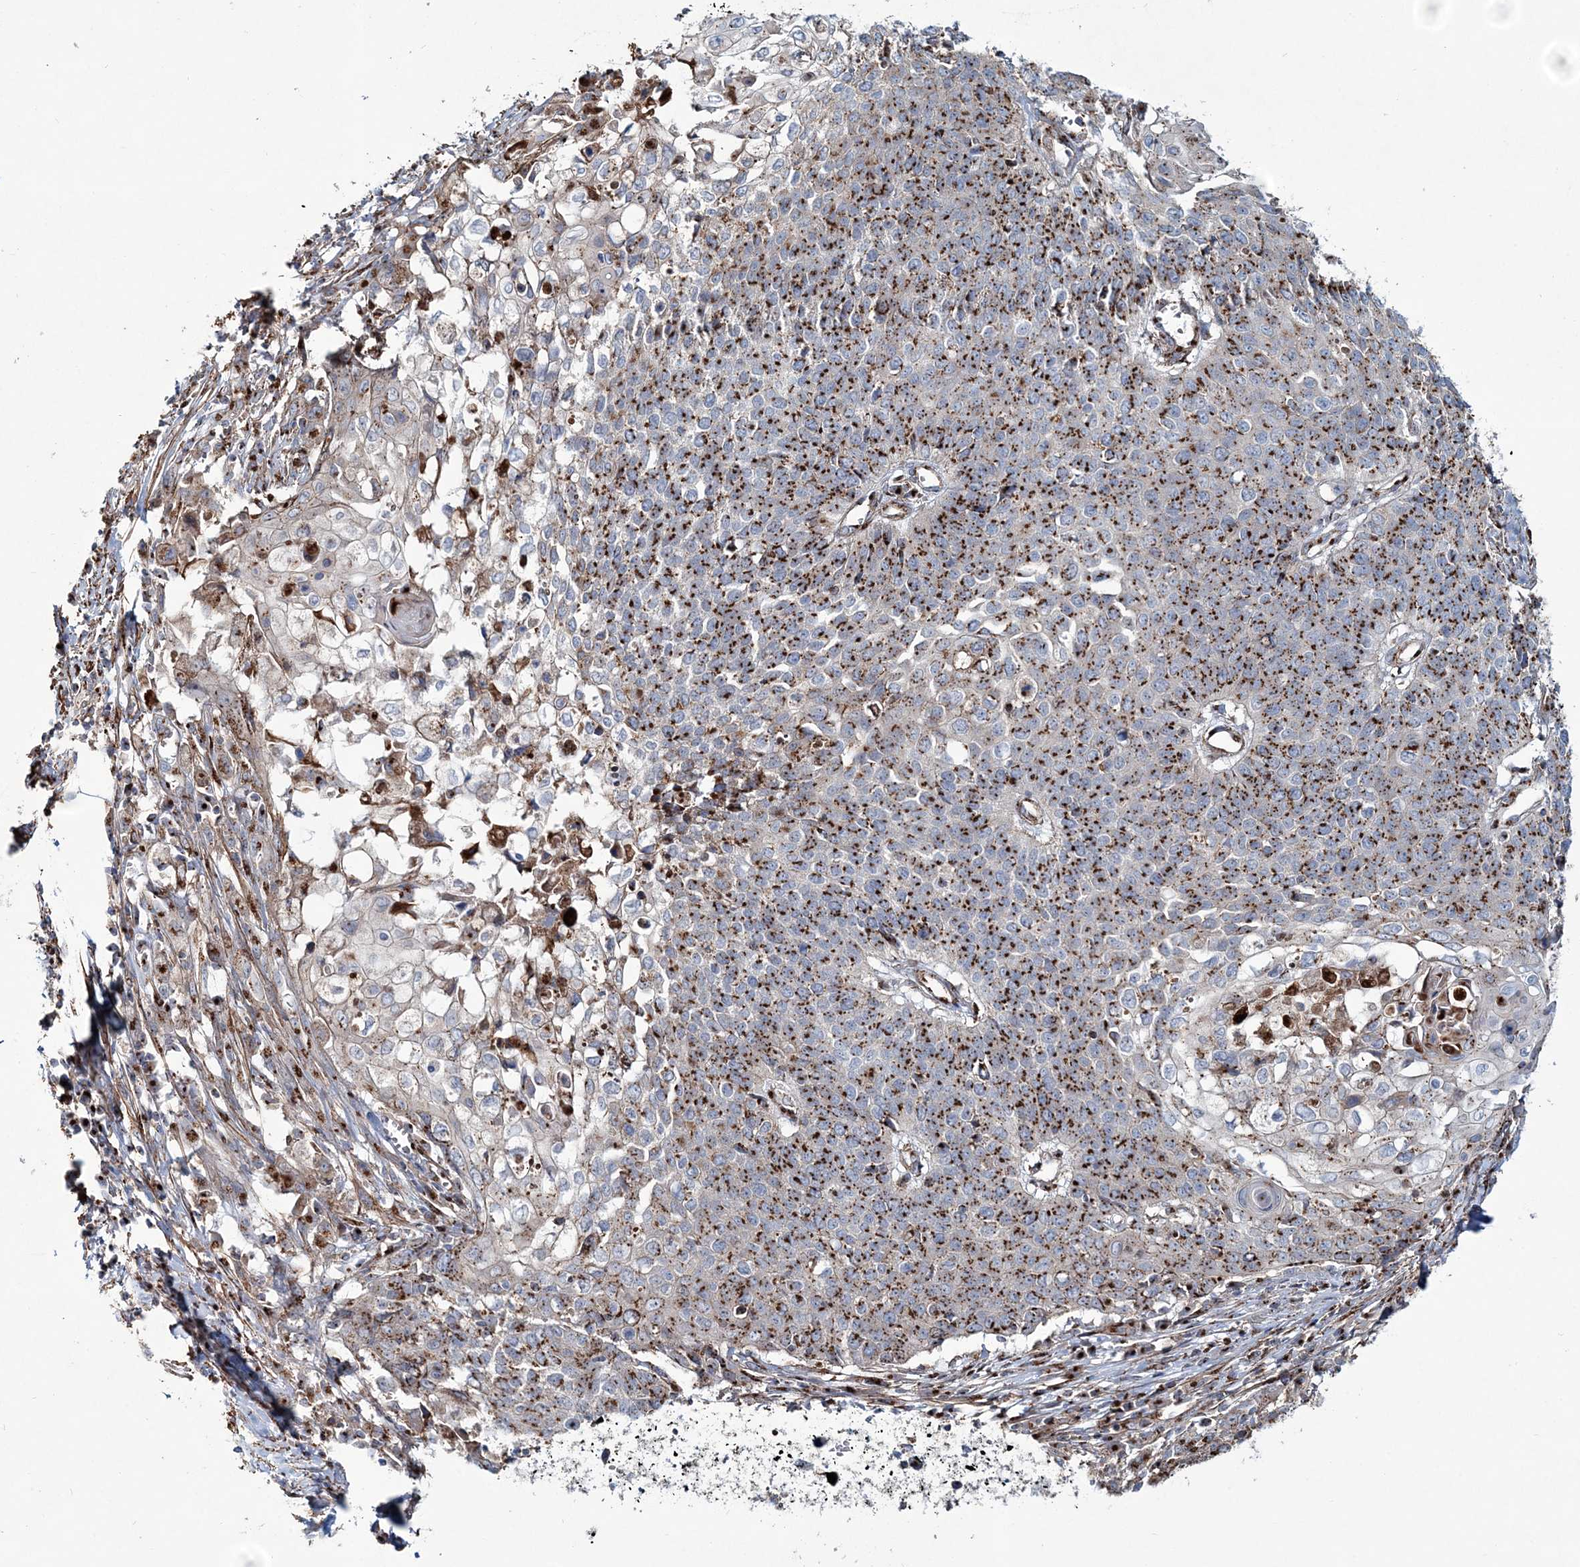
{"staining": {"intensity": "strong", "quantity": ">75%", "location": "cytoplasmic/membranous"}, "tissue": "cervical cancer", "cell_type": "Tumor cells", "image_type": "cancer", "snomed": [{"axis": "morphology", "description": "Squamous cell carcinoma, NOS"}, {"axis": "topography", "description": "Cervix"}], "caption": "A high-resolution photomicrograph shows immunohistochemistry staining of cervical cancer, which demonstrates strong cytoplasmic/membranous positivity in approximately >75% of tumor cells. The staining was performed using DAB (3,3'-diaminobenzidine) to visualize the protein expression in brown, while the nuclei were stained in blue with hematoxylin (Magnification: 20x).", "gene": "MAN1A2", "patient": {"sex": "female", "age": 39}}